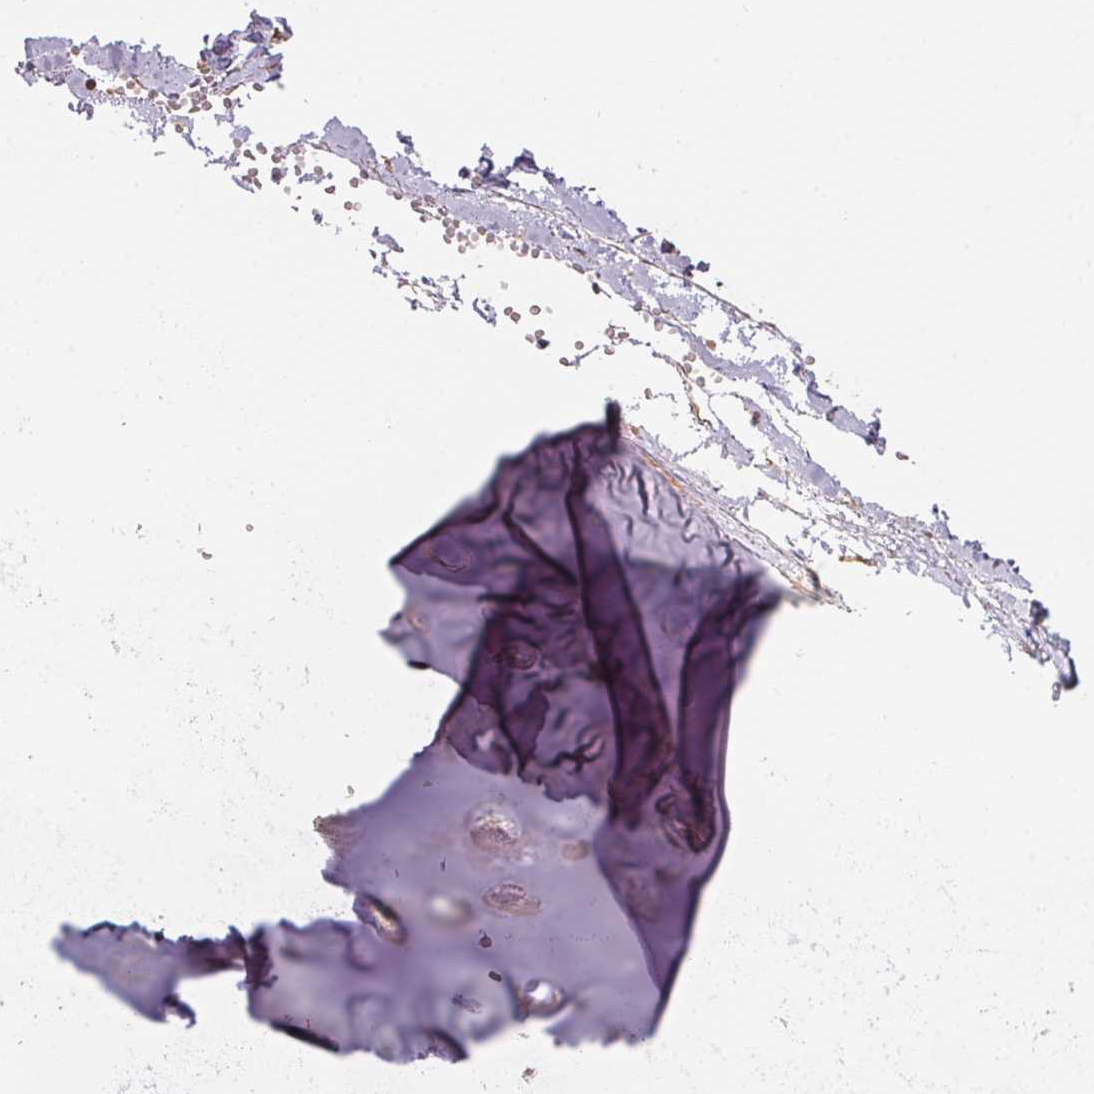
{"staining": {"intensity": "strong", "quantity": "25%-75%", "location": "cytoplasmic/membranous"}, "tissue": "adipose tissue", "cell_type": "Adipocytes", "image_type": "normal", "snomed": [{"axis": "morphology", "description": "Normal tissue, NOS"}, {"axis": "morphology", "description": "Squamous cell carcinoma, NOS"}, {"axis": "topography", "description": "Cartilage tissue"}, {"axis": "topography", "description": "Bronchus"}, {"axis": "topography", "description": "Lung"}], "caption": "Human adipose tissue stained with a brown dye reveals strong cytoplasmic/membranous positive staining in approximately 25%-75% of adipocytes.", "gene": "STRN4", "patient": {"sex": "male", "age": 66}}